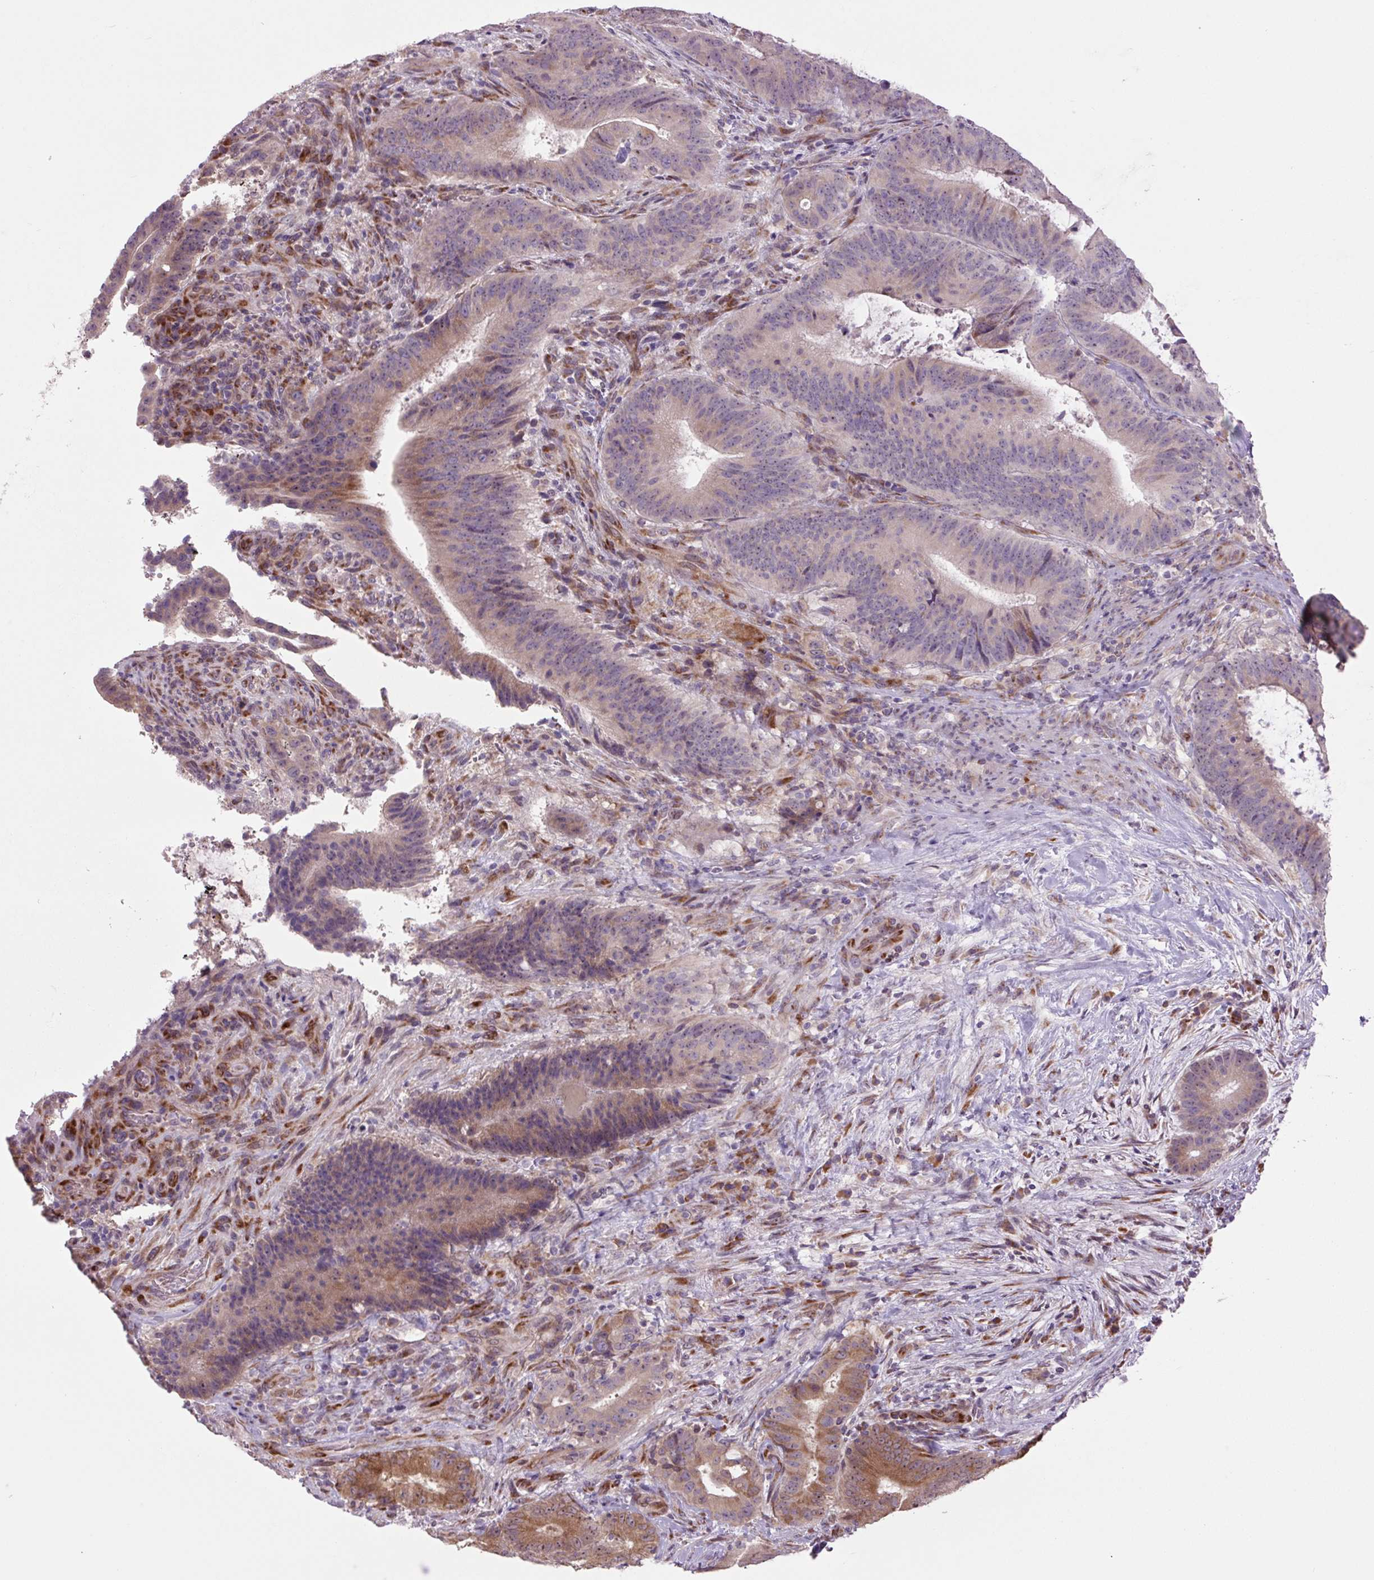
{"staining": {"intensity": "moderate", "quantity": ">75%", "location": "cytoplasmic/membranous"}, "tissue": "colorectal cancer", "cell_type": "Tumor cells", "image_type": "cancer", "snomed": [{"axis": "morphology", "description": "Adenocarcinoma, NOS"}, {"axis": "topography", "description": "Colon"}], "caption": "Colorectal cancer (adenocarcinoma) stained with immunohistochemistry (IHC) displays moderate cytoplasmic/membranous staining in about >75% of tumor cells.", "gene": "PLA2G4A", "patient": {"sex": "female", "age": 43}}